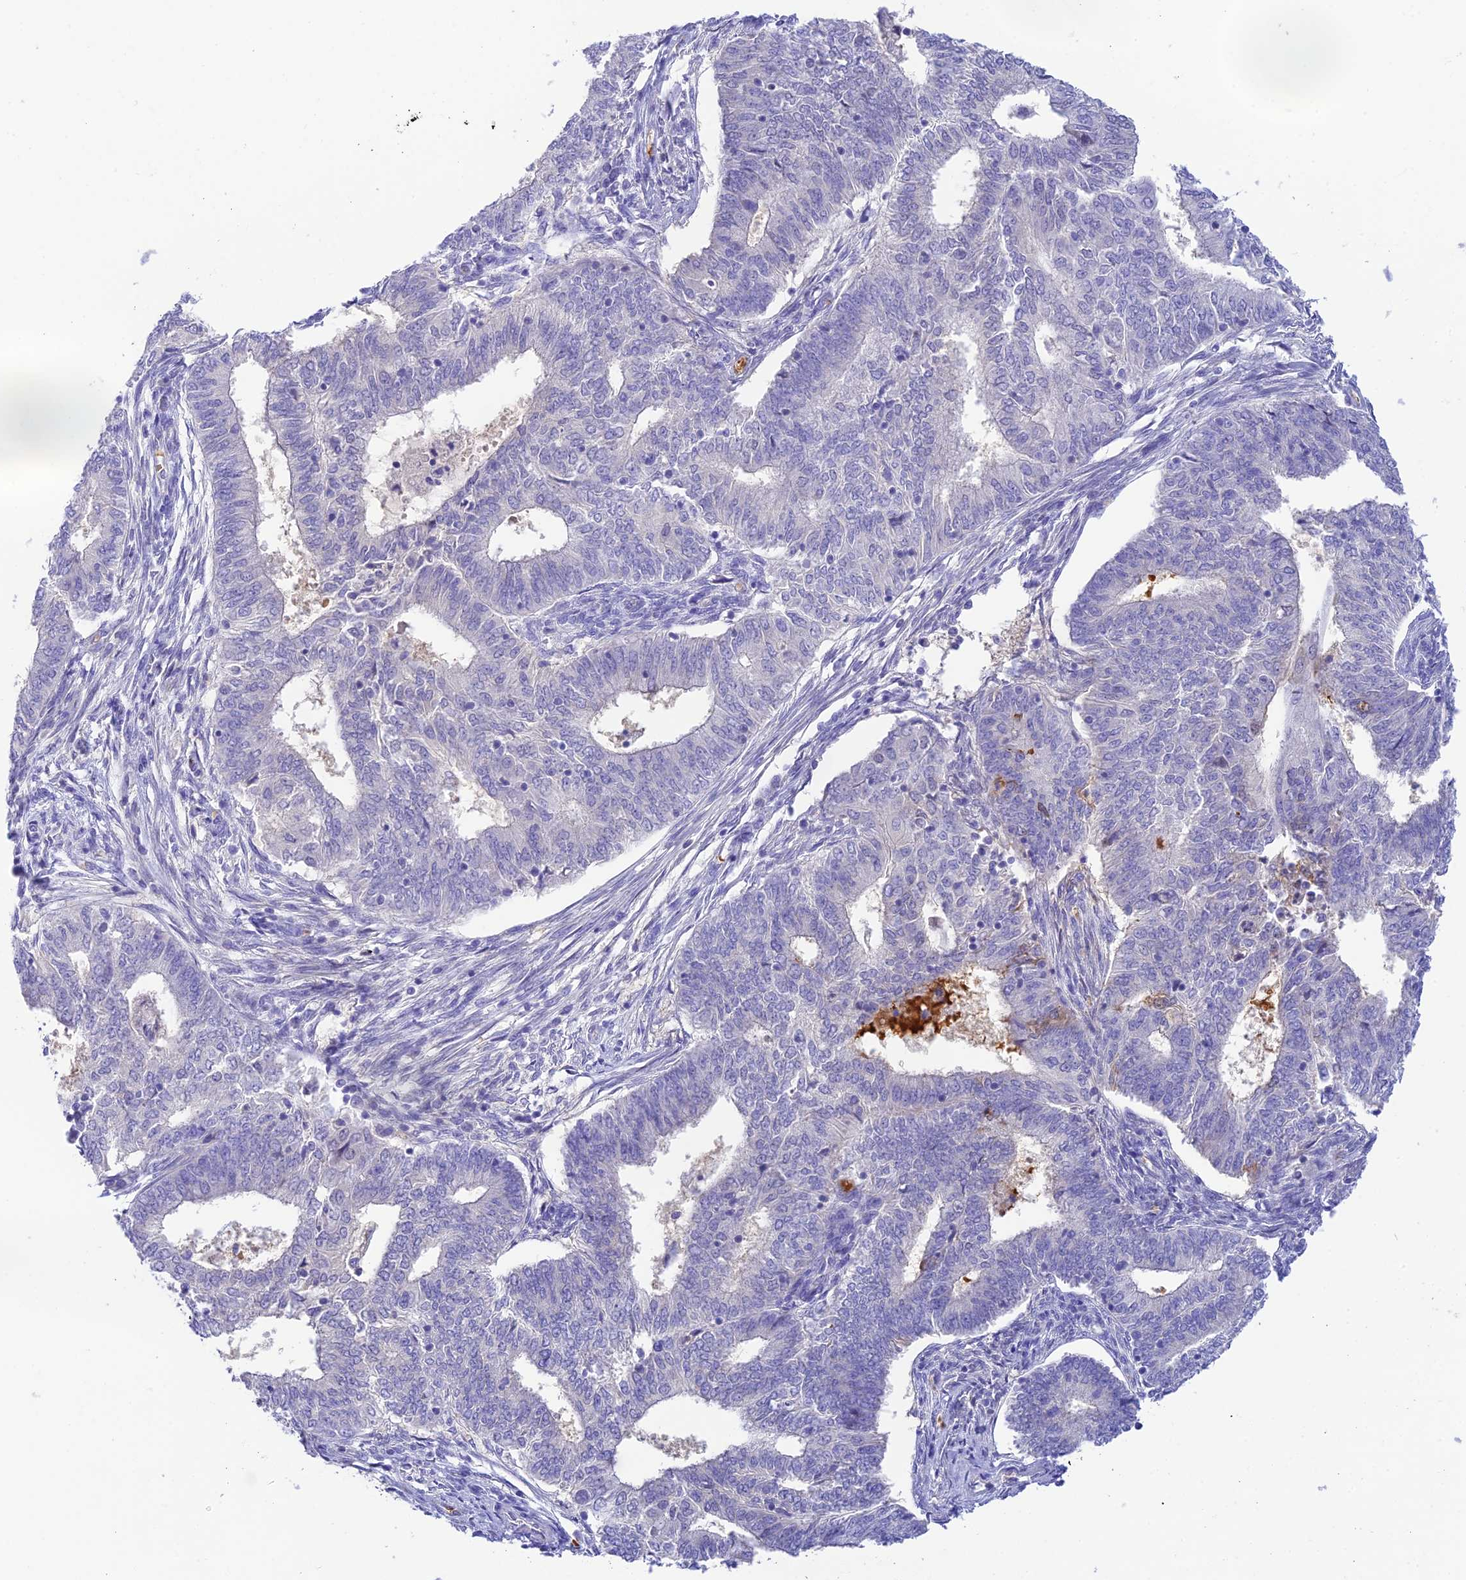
{"staining": {"intensity": "negative", "quantity": "none", "location": "none"}, "tissue": "endometrial cancer", "cell_type": "Tumor cells", "image_type": "cancer", "snomed": [{"axis": "morphology", "description": "Adenocarcinoma, NOS"}, {"axis": "topography", "description": "Endometrium"}], "caption": "Tumor cells show no significant staining in adenocarcinoma (endometrial).", "gene": "HDHD2", "patient": {"sex": "female", "age": 62}}